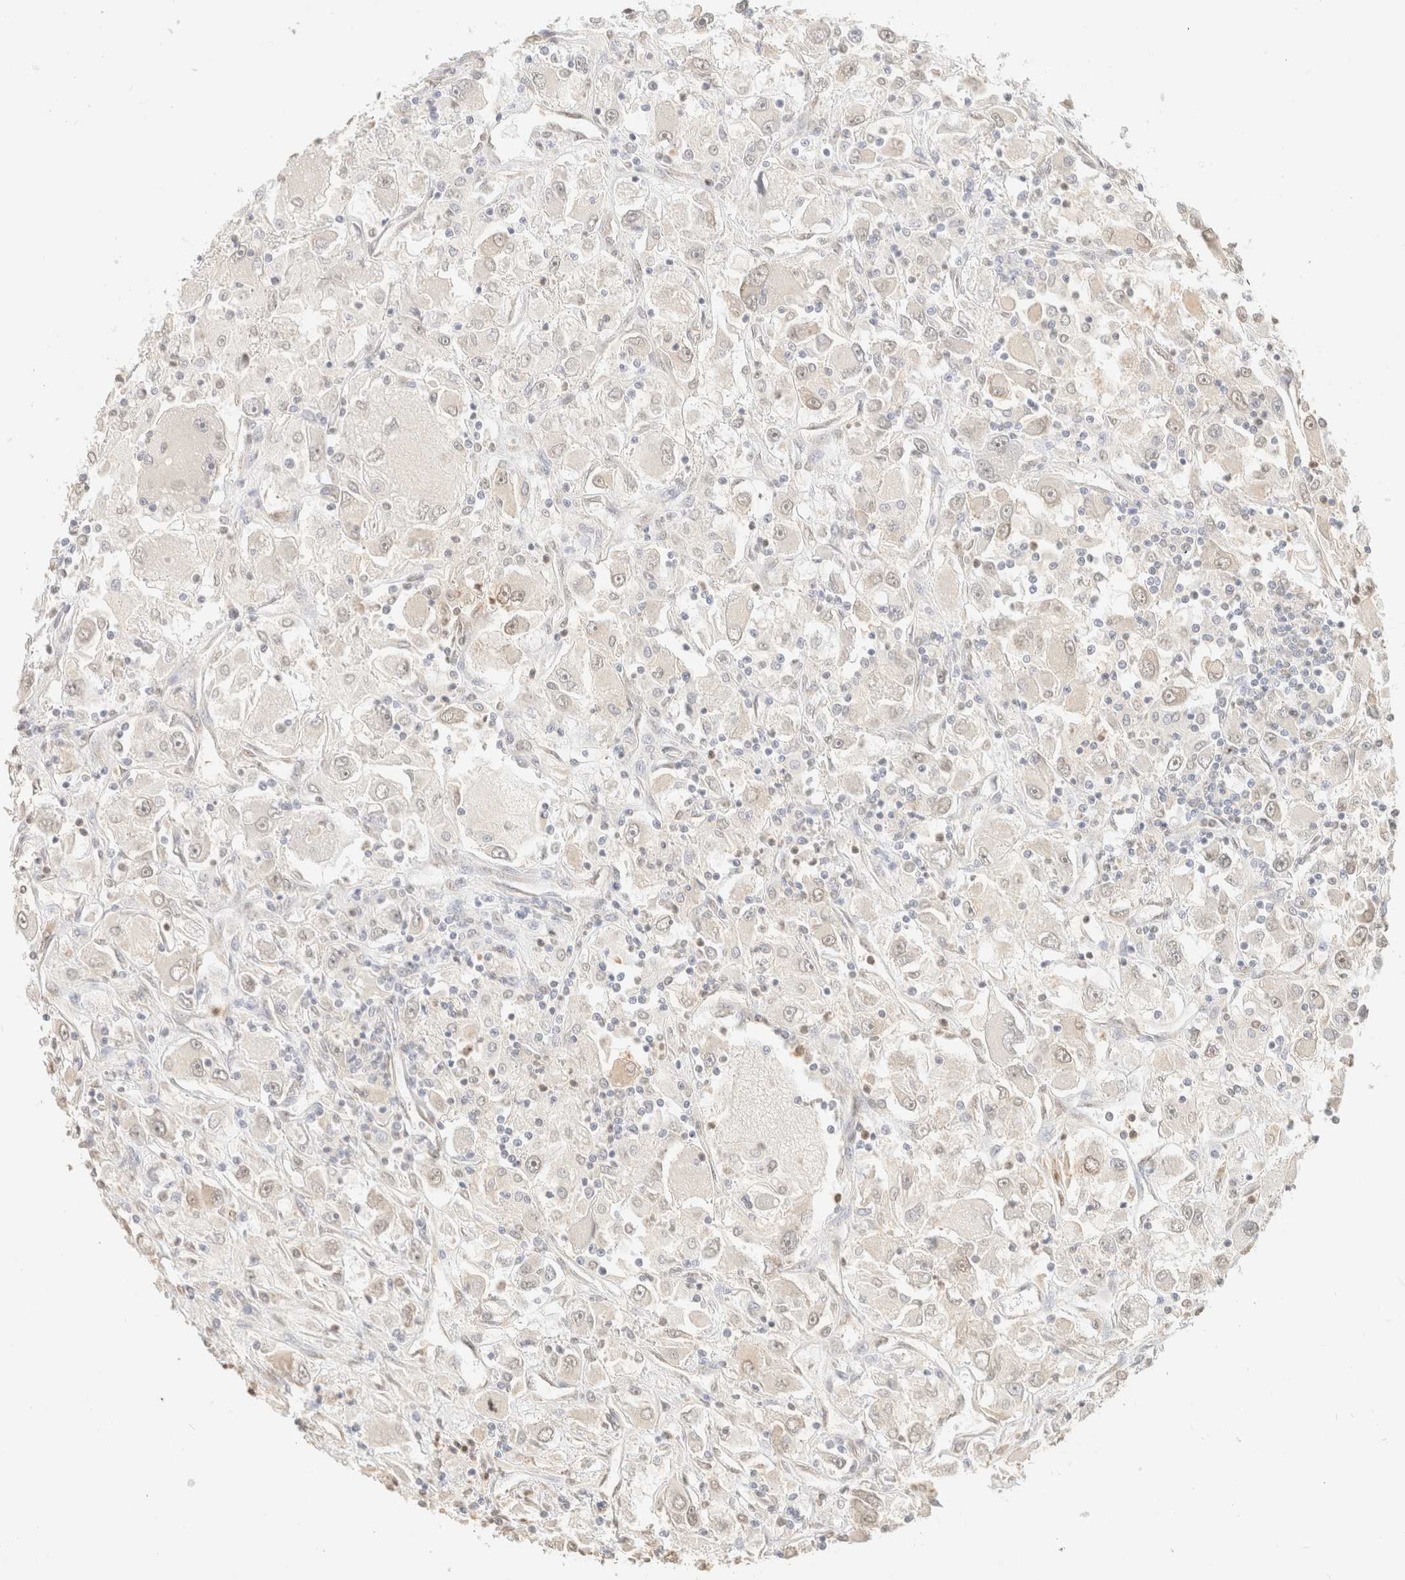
{"staining": {"intensity": "weak", "quantity": "<25%", "location": "nuclear"}, "tissue": "renal cancer", "cell_type": "Tumor cells", "image_type": "cancer", "snomed": [{"axis": "morphology", "description": "Adenocarcinoma, NOS"}, {"axis": "topography", "description": "Kidney"}], "caption": "This is a photomicrograph of immunohistochemistry staining of renal adenocarcinoma, which shows no staining in tumor cells. (Immunohistochemistry, brightfield microscopy, high magnification).", "gene": "S100A13", "patient": {"sex": "female", "age": 52}}